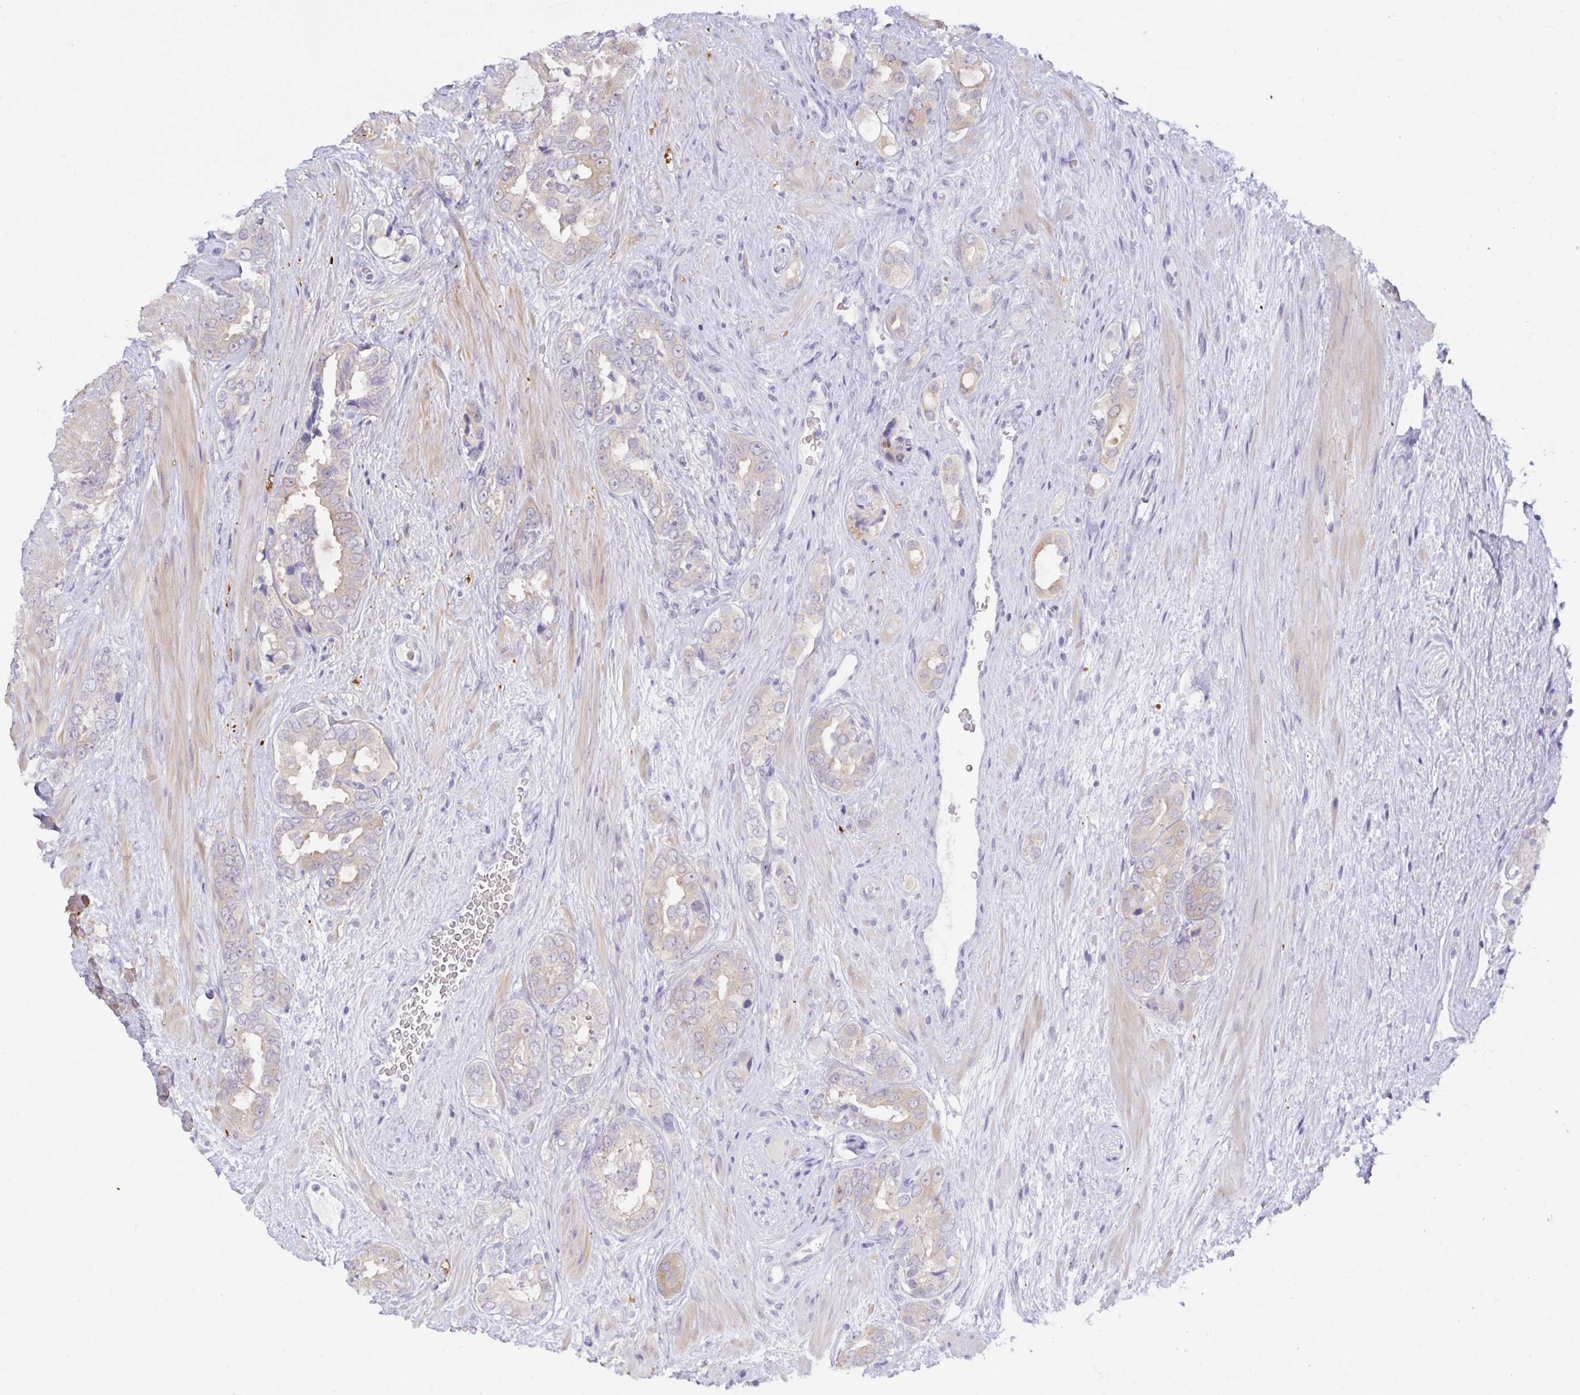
{"staining": {"intensity": "weak", "quantity": "25%-75%", "location": "cytoplasmic/membranous"}, "tissue": "prostate cancer", "cell_type": "Tumor cells", "image_type": "cancer", "snomed": [{"axis": "morphology", "description": "Adenocarcinoma, High grade"}, {"axis": "topography", "description": "Prostate"}], "caption": "Weak cytoplasmic/membranous staining for a protein is appreciated in approximately 25%-75% of tumor cells of prostate cancer using IHC.", "gene": "MON2", "patient": {"sex": "male", "age": 71}}